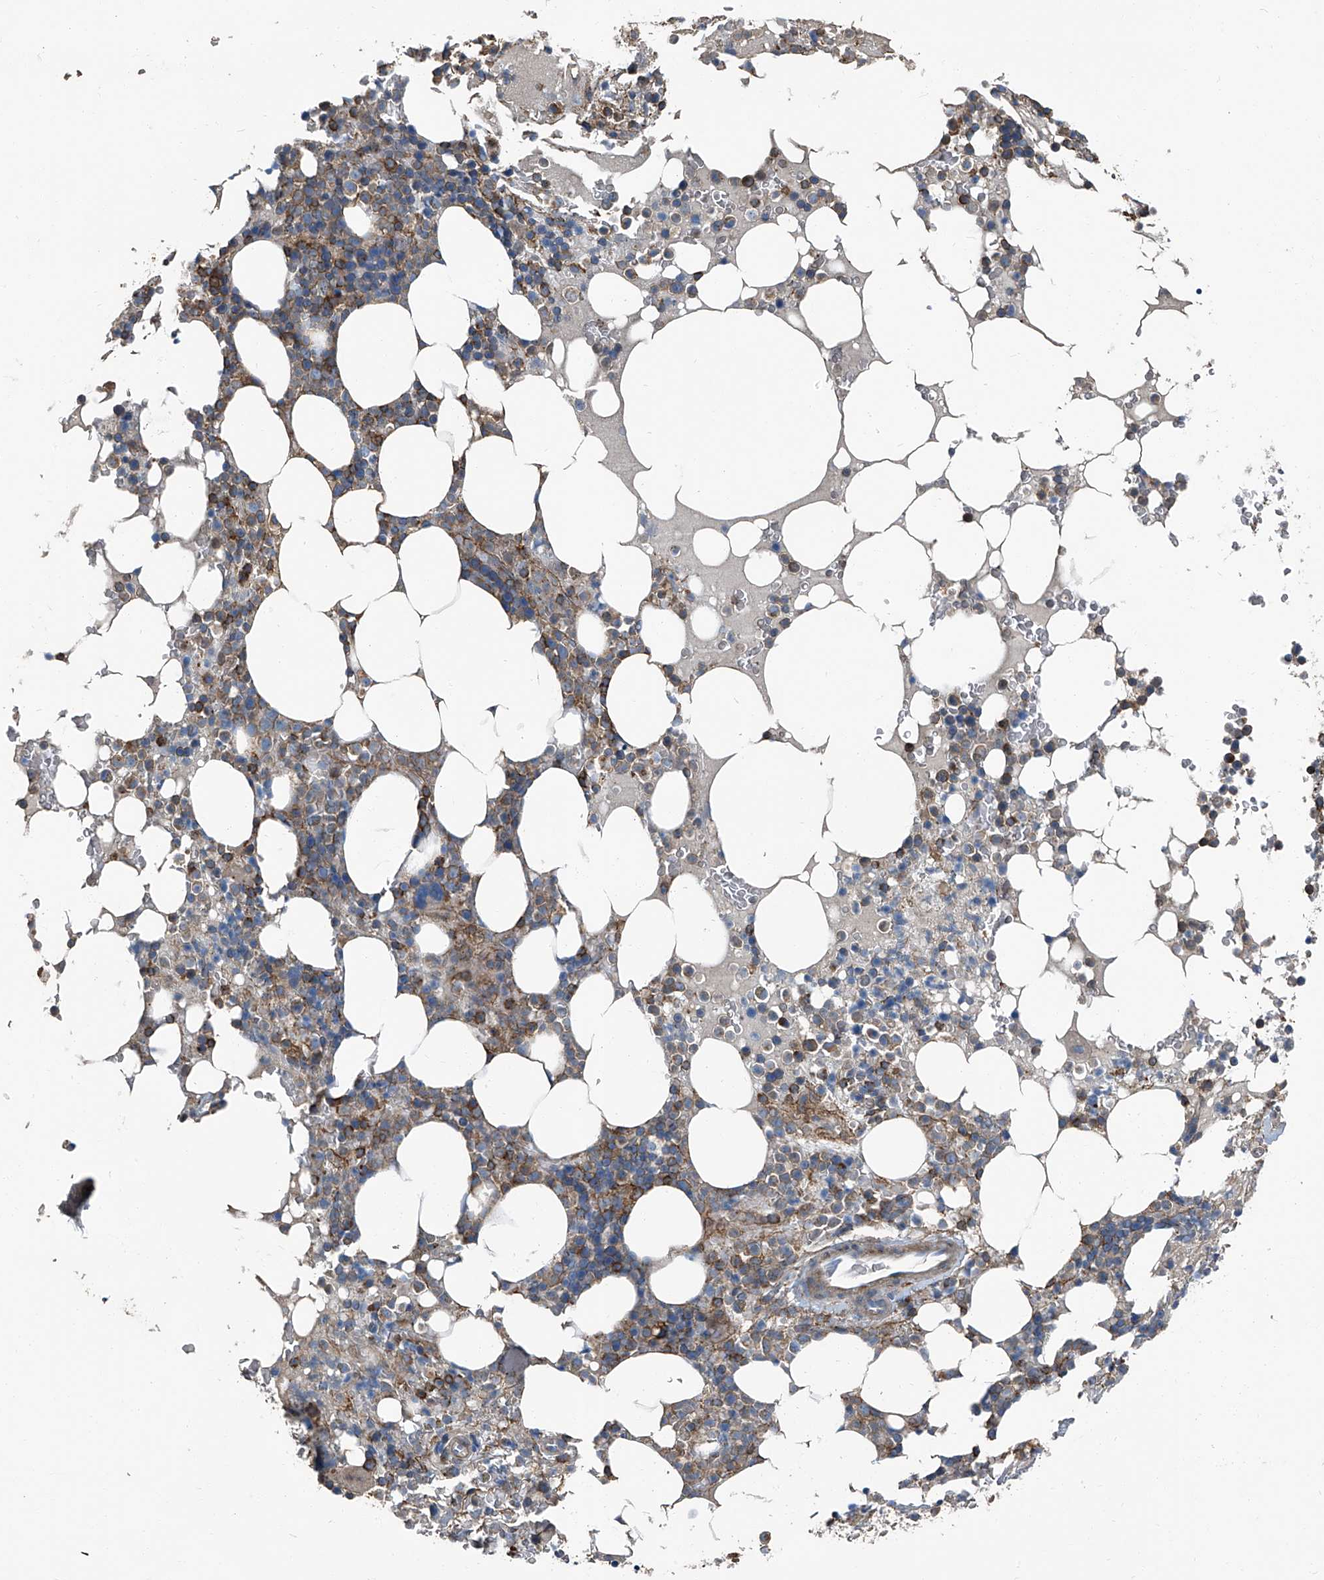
{"staining": {"intensity": "moderate", "quantity": "<25%", "location": "cytoplasmic/membranous"}, "tissue": "bone marrow", "cell_type": "Hematopoietic cells", "image_type": "normal", "snomed": [{"axis": "morphology", "description": "Normal tissue, NOS"}, {"axis": "topography", "description": "Bone marrow"}], "caption": "Moderate cytoplasmic/membranous expression is seen in about <25% of hematopoietic cells in unremarkable bone marrow.", "gene": "SEPTIN7", "patient": {"sex": "male", "age": 58}}